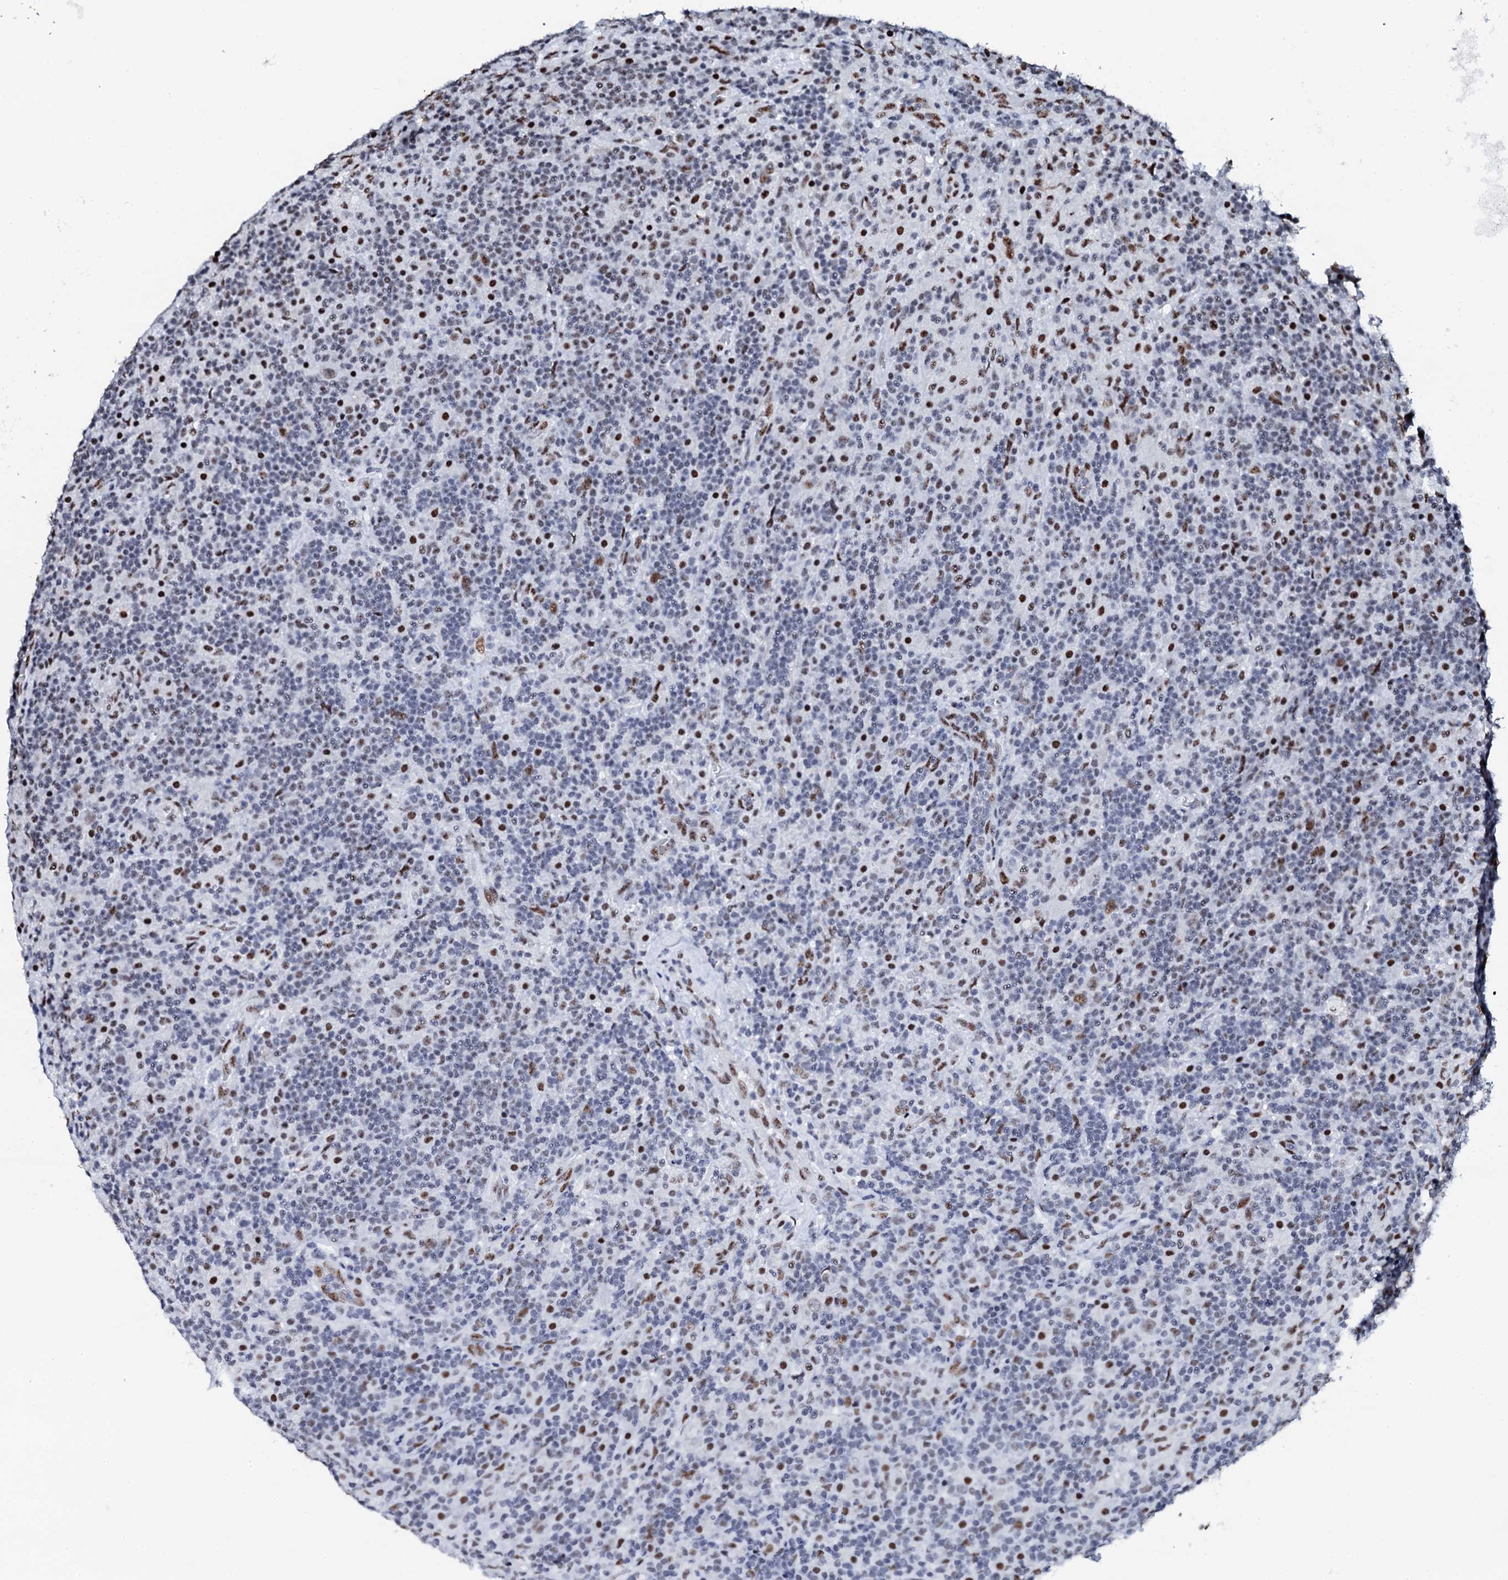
{"staining": {"intensity": "moderate", "quantity": ">75%", "location": "nuclear"}, "tissue": "lymphoma", "cell_type": "Tumor cells", "image_type": "cancer", "snomed": [{"axis": "morphology", "description": "Hodgkin's disease, NOS"}, {"axis": "topography", "description": "Lymph node"}], "caption": "Moderate nuclear staining for a protein is present in about >75% of tumor cells of lymphoma using immunohistochemistry.", "gene": "NKAPD1", "patient": {"sex": "male", "age": 70}}